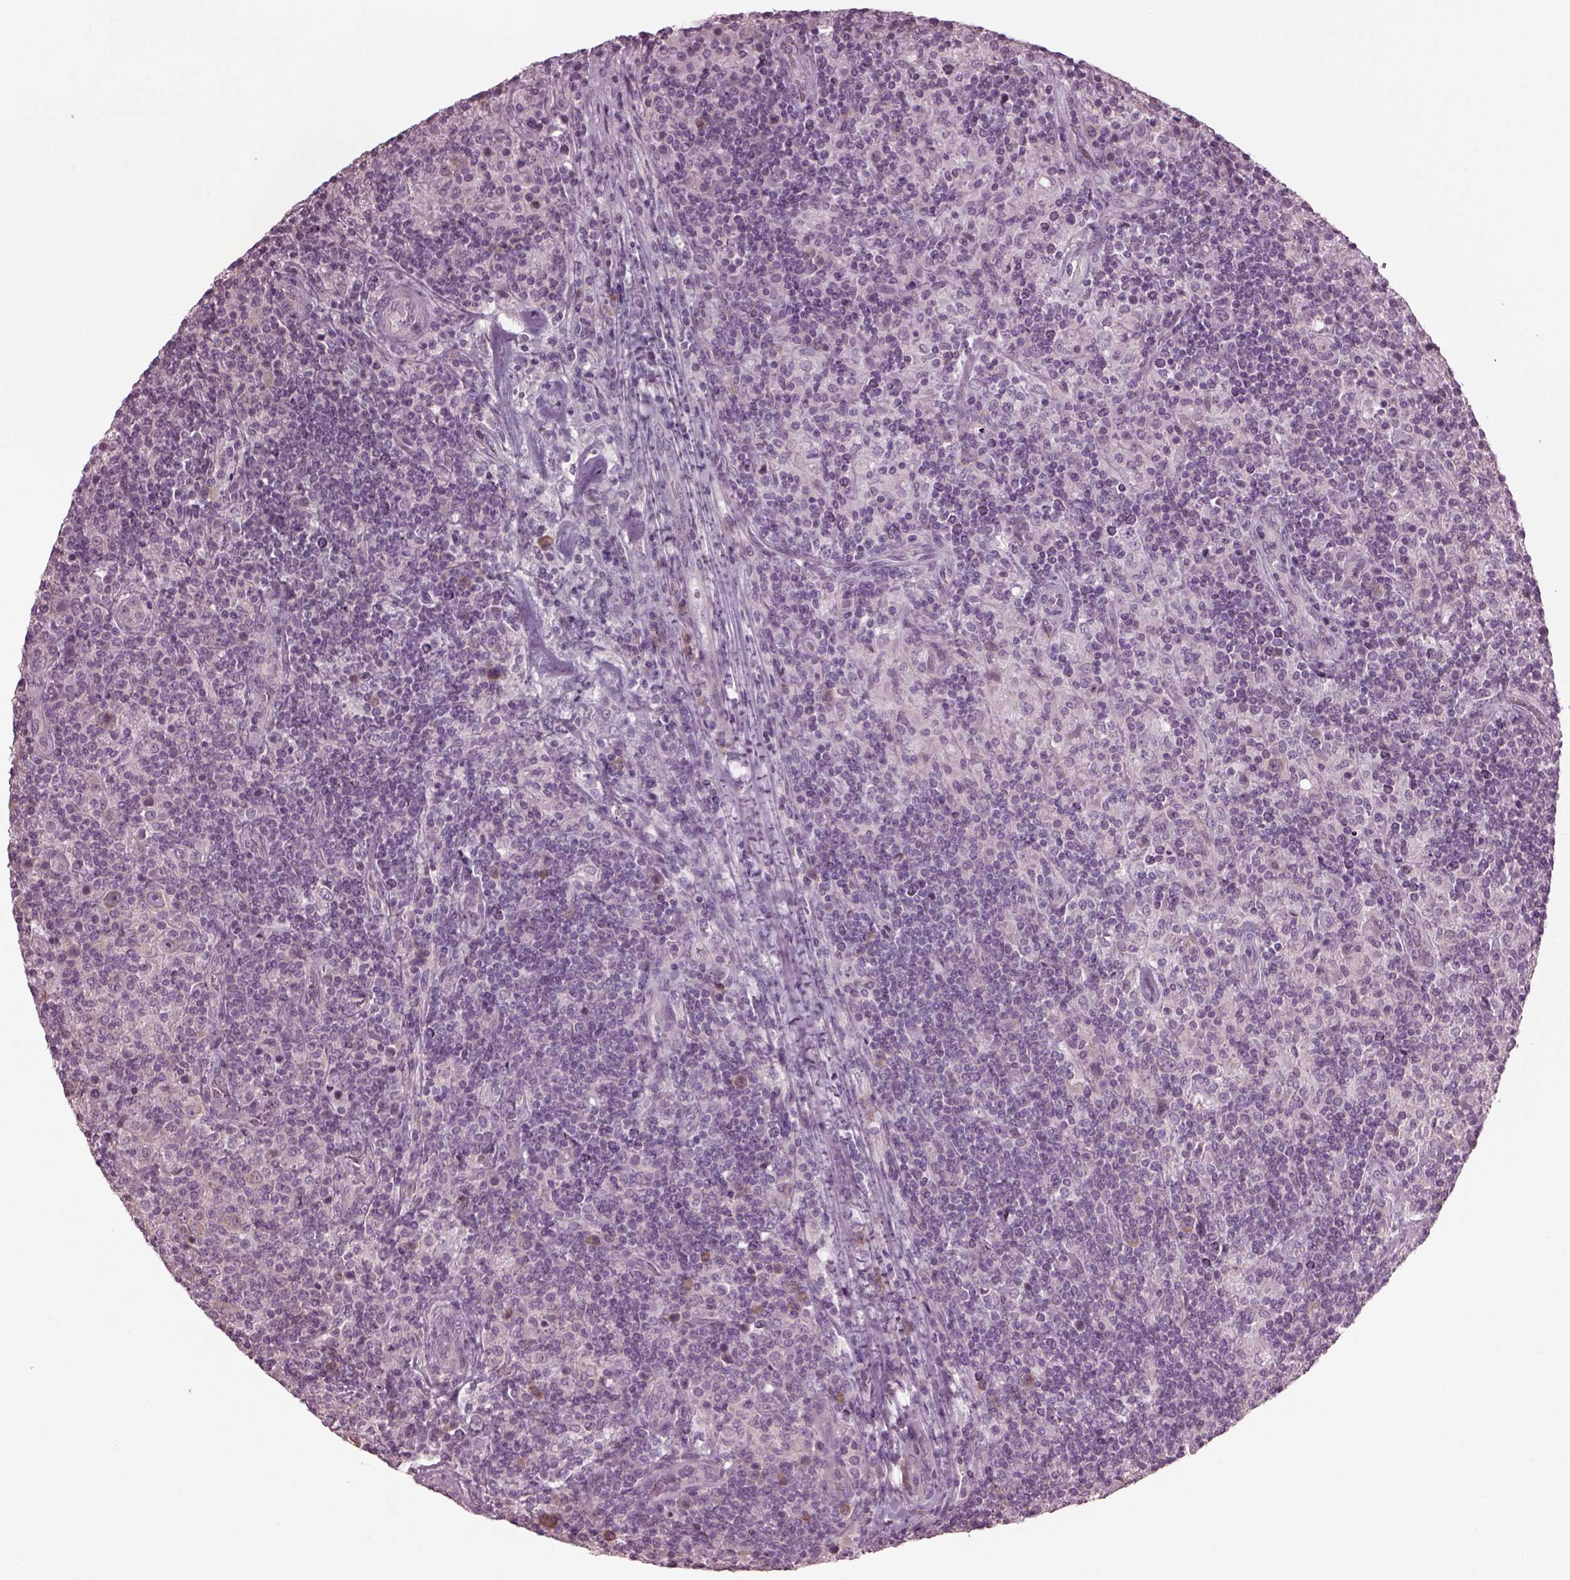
{"staining": {"intensity": "negative", "quantity": "none", "location": "none"}, "tissue": "lymphoma", "cell_type": "Tumor cells", "image_type": "cancer", "snomed": [{"axis": "morphology", "description": "Hodgkin's disease, NOS"}, {"axis": "topography", "description": "Lymph node"}], "caption": "An immunohistochemistry photomicrograph of Hodgkin's disease is shown. There is no staining in tumor cells of Hodgkin's disease.", "gene": "CABP5", "patient": {"sex": "male", "age": 70}}